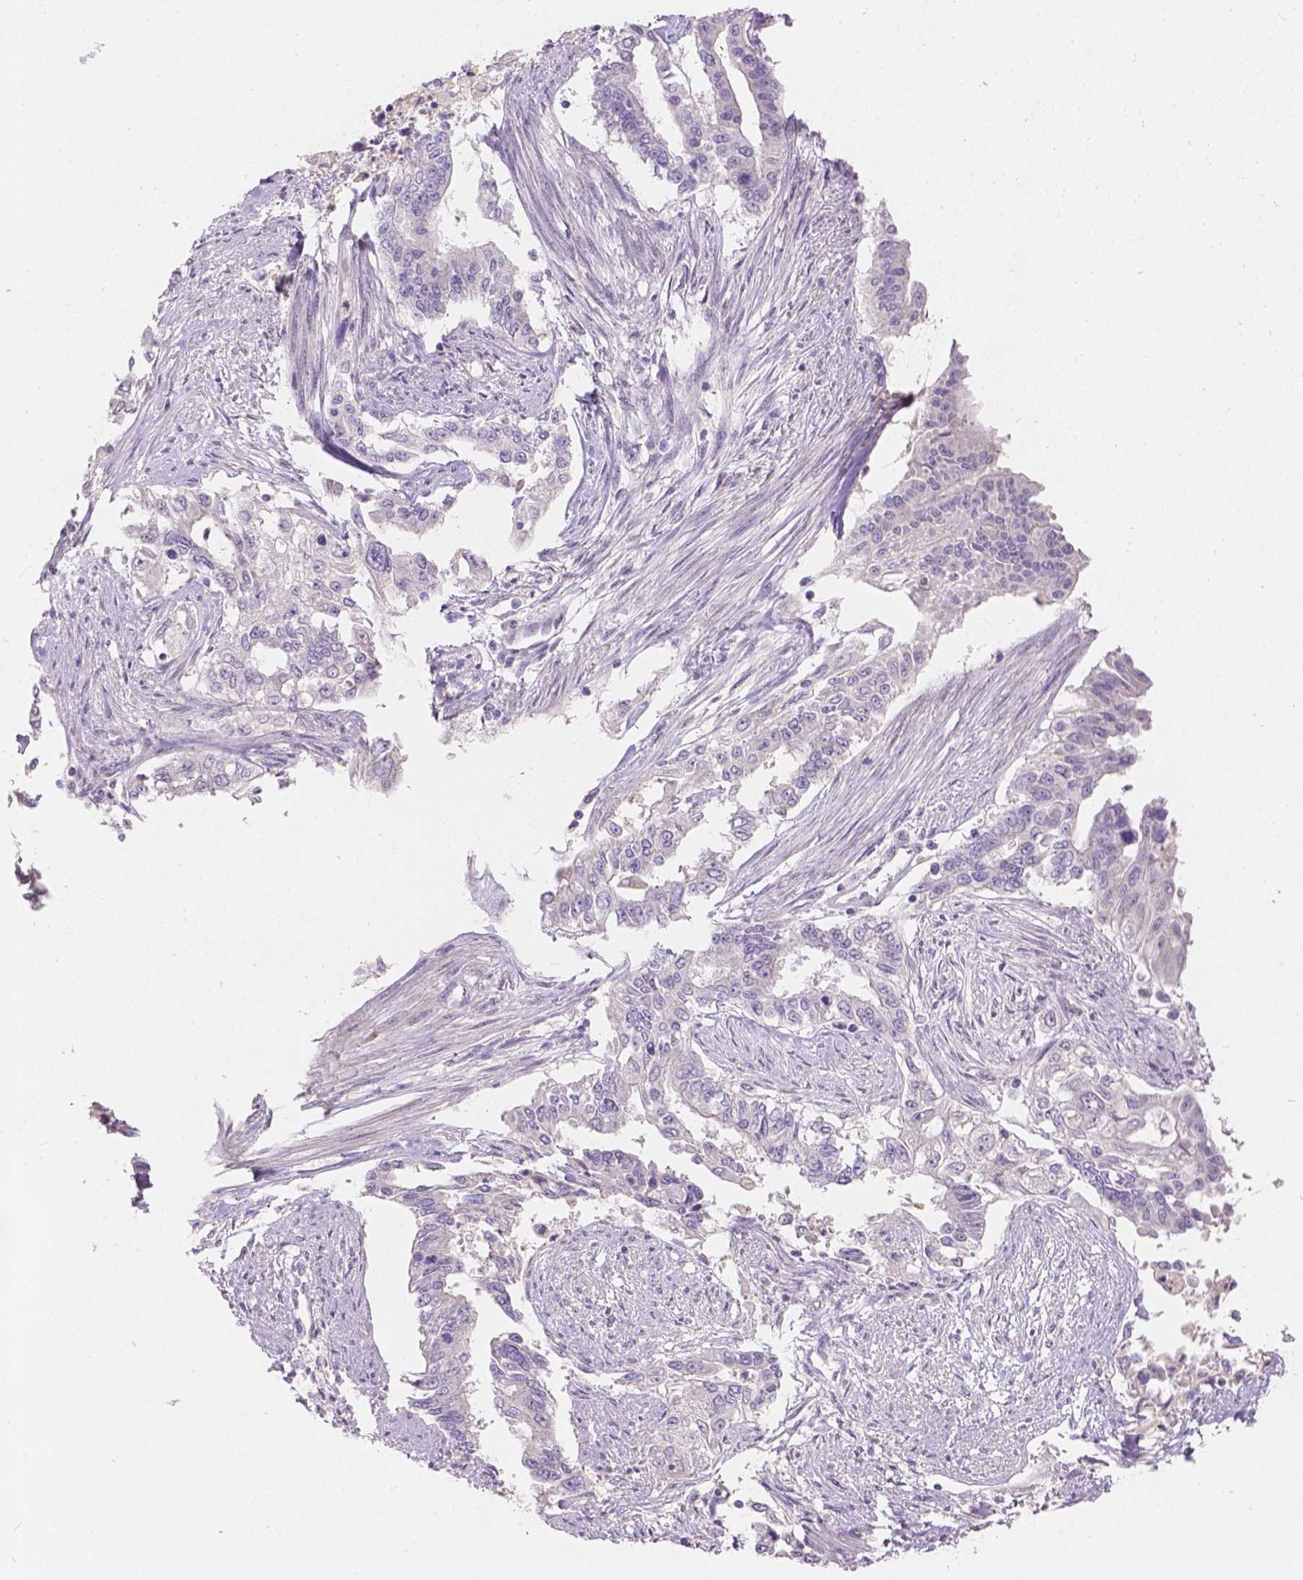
{"staining": {"intensity": "negative", "quantity": "none", "location": "none"}, "tissue": "endometrial cancer", "cell_type": "Tumor cells", "image_type": "cancer", "snomed": [{"axis": "morphology", "description": "Adenocarcinoma, NOS"}, {"axis": "topography", "description": "Uterus"}], "caption": "Tumor cells show no significant expression in adenocarcinoma (endometrial).", "gene": "DCAF4L1", "patient": {"sex": "female", "age": 59}}